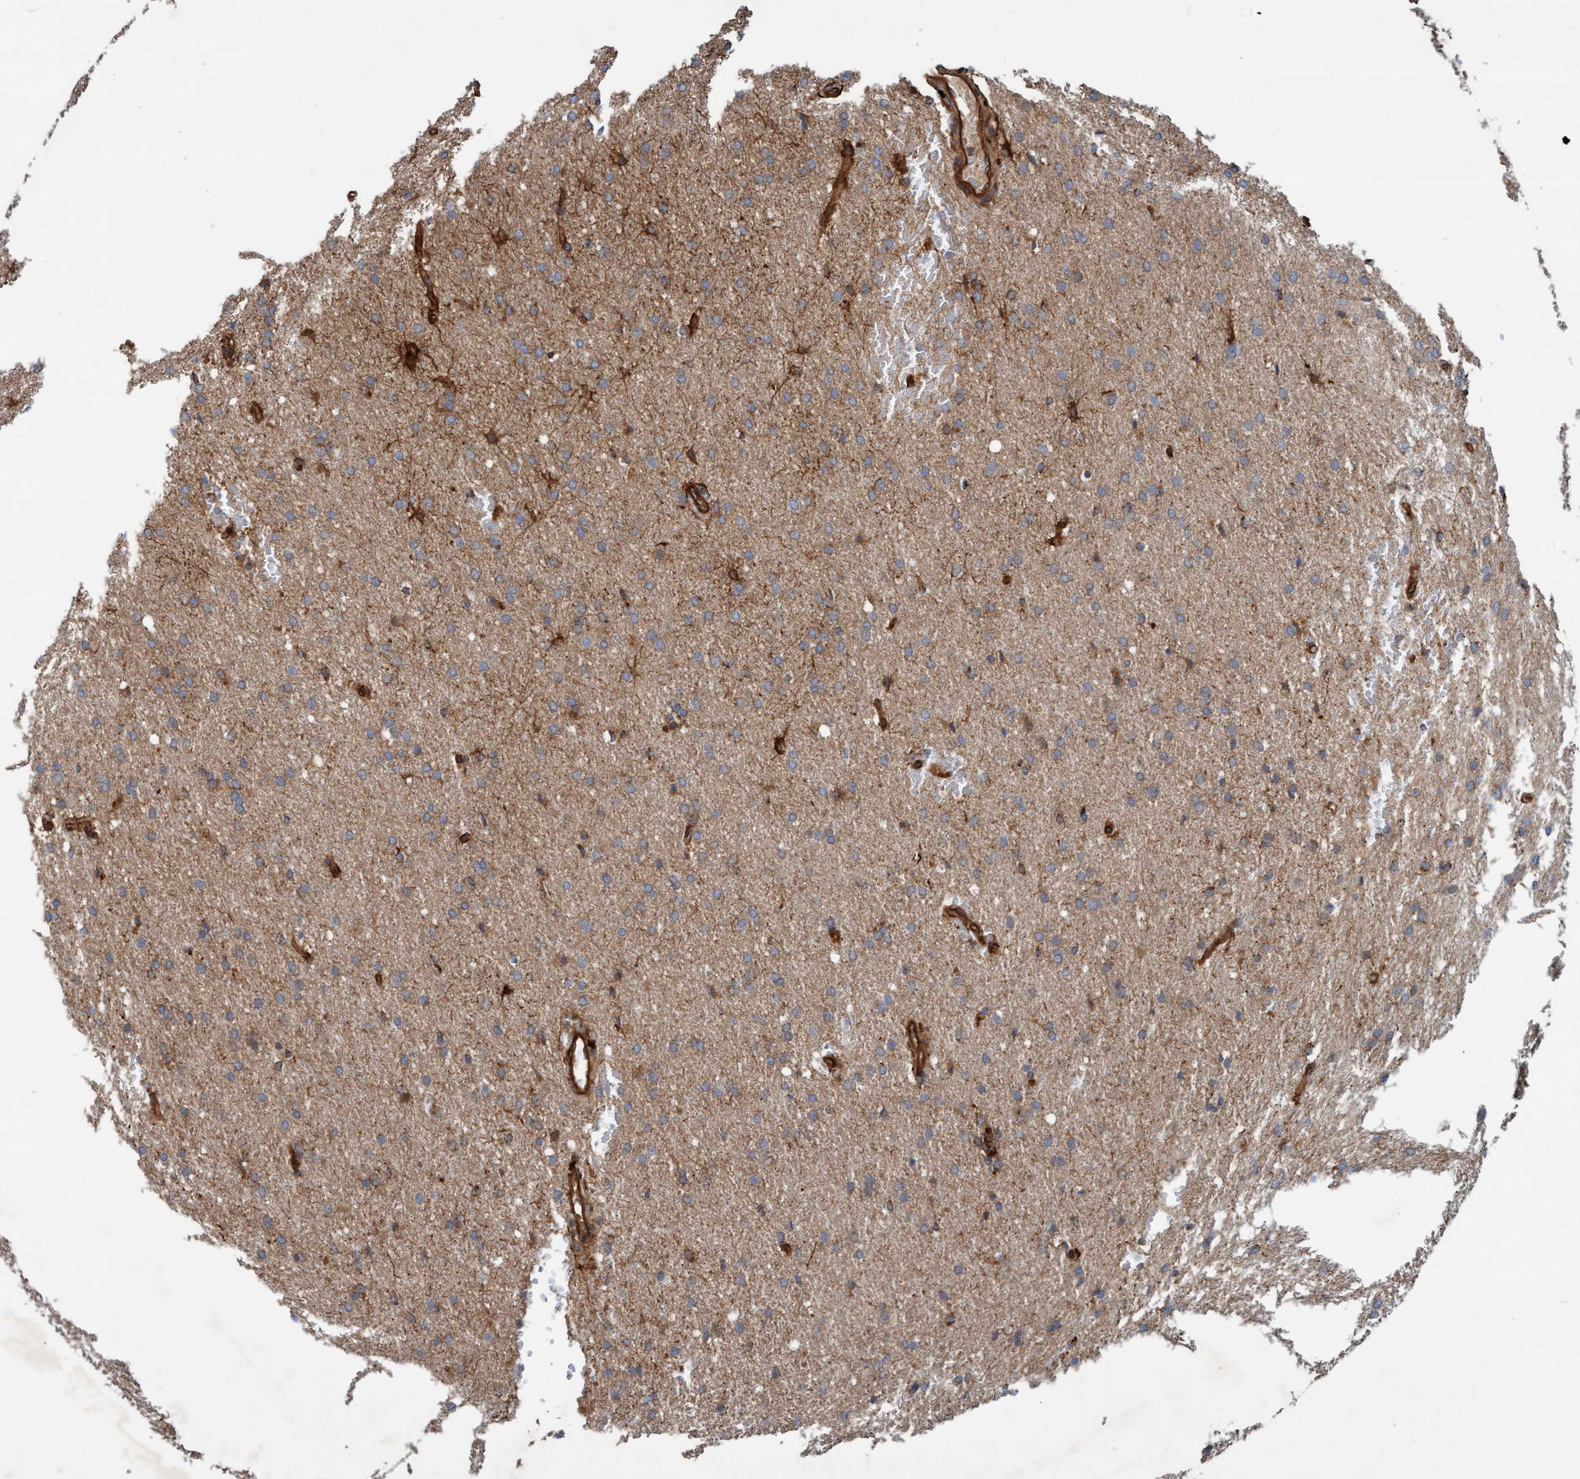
{"staining": {"intensity": "moderate", "quantity": ">75%", "location": "cytoplasmic/membranous"}, "tissue": "glioma", "cell_type": "Tumor cells", "image_type": "cancer", "snomed": [{"axis": "morphology", "description": "Glioma, malignant, Low grade"}, {"axis": "topography", "description": "Brain"}], "caption": "Malignant glioma (low-grade) was stained to show a protein in brown. There is medium levels of moderate cytoplasmic/membranous staining in approximately >75% of tumor cells.", "gene": "ERAL1", "patient": {"sex": "female", "age": 37}}